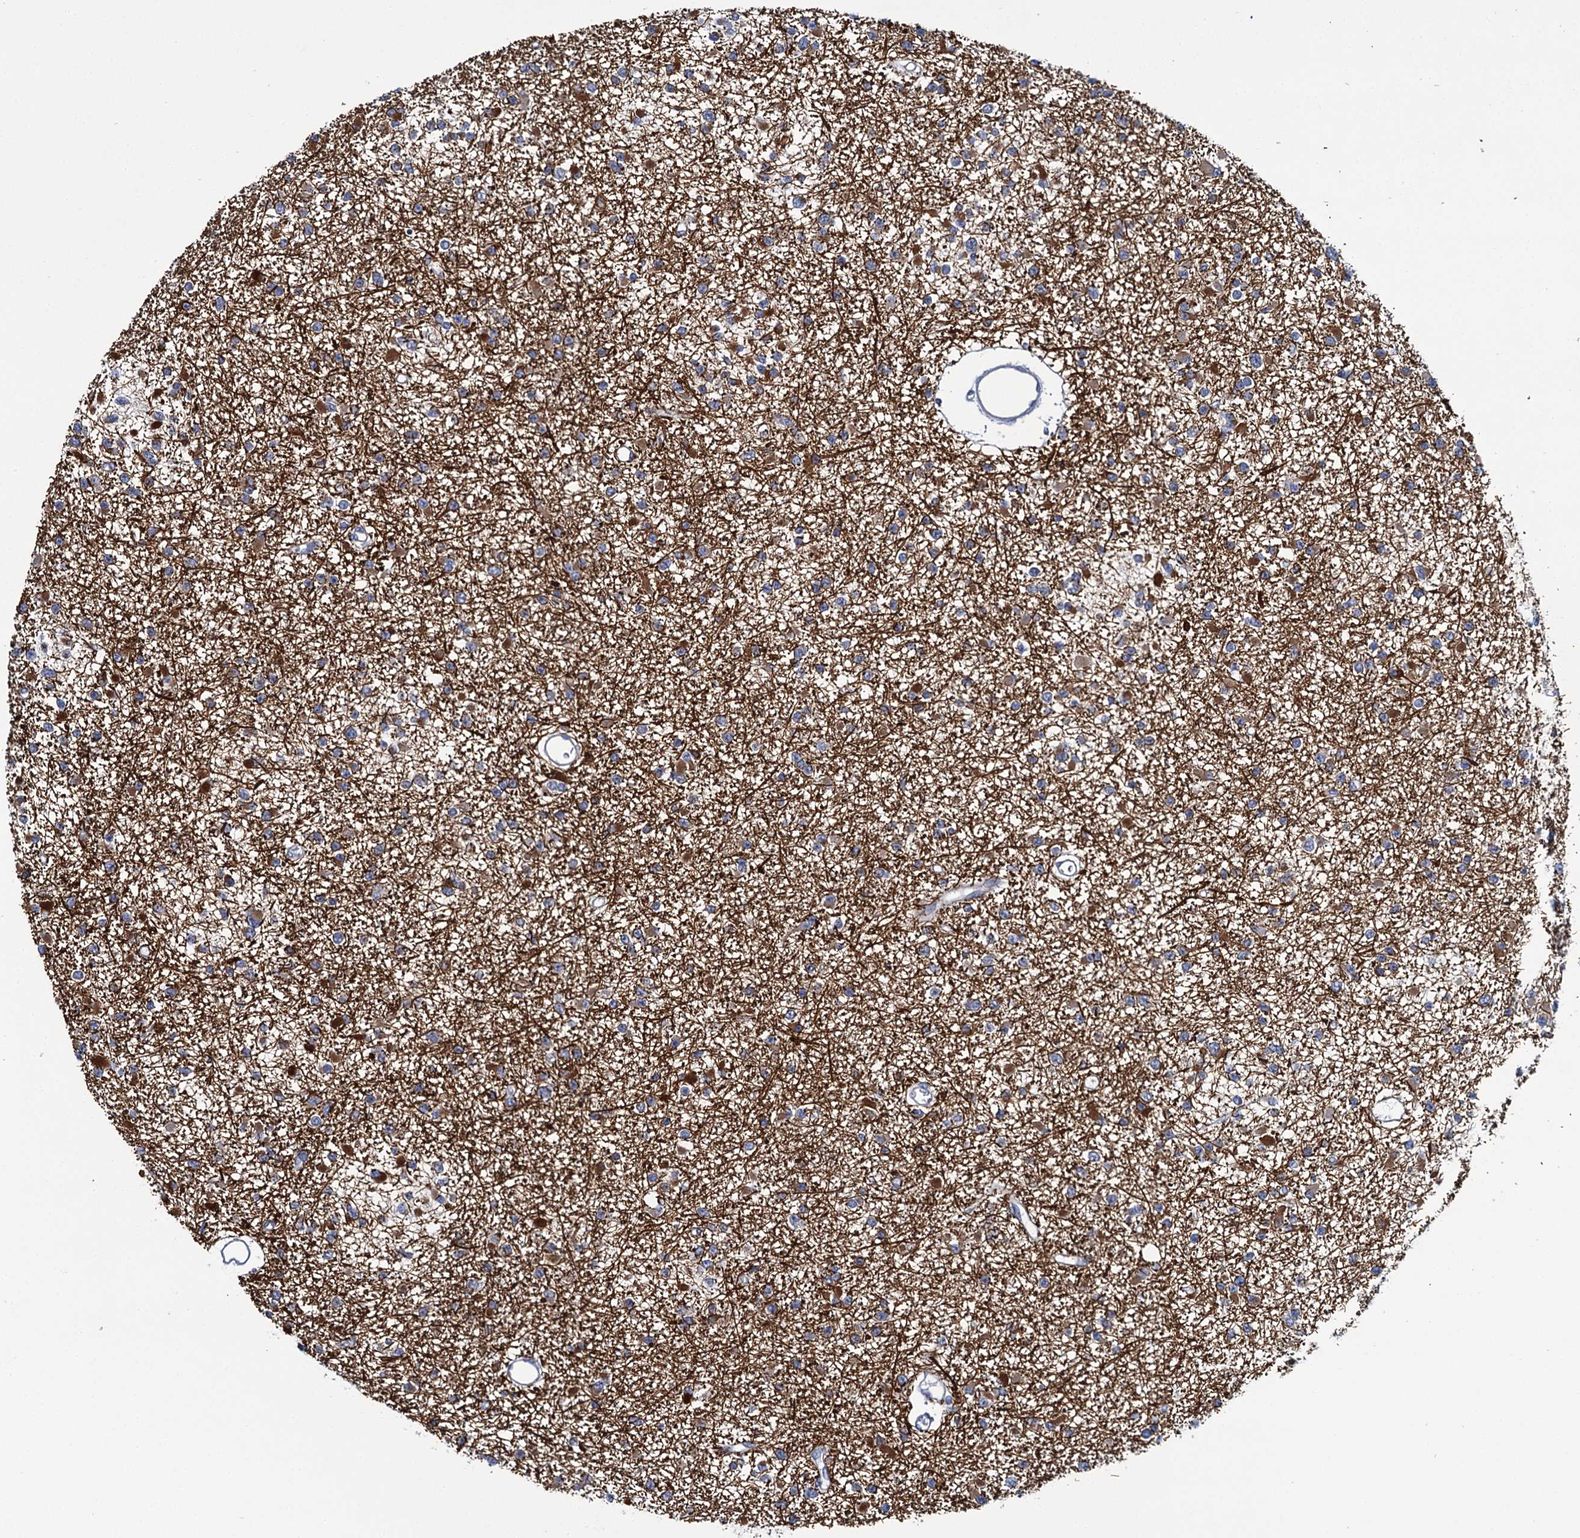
{"staining": {"intensity": "strong", "quantity": "<25%", "location": "cytoplasmic/membranous"}, "tissue": "glioma", "cell_type": "Tumor cells", "image_type": "cancer", "snomed": [{"axis": "morphology", "description": "Glioma, malignant, Low grade"}, {"axis": "topography", "description": "Brain"}], "caption": "Tumor cells show medium levels of strong cytoplasmic/membranous positivity in about <25% of cells in human low-grade glioma (malignant).", "gene": "CEP295", "patient": {"sex": "female", "age": 22}}